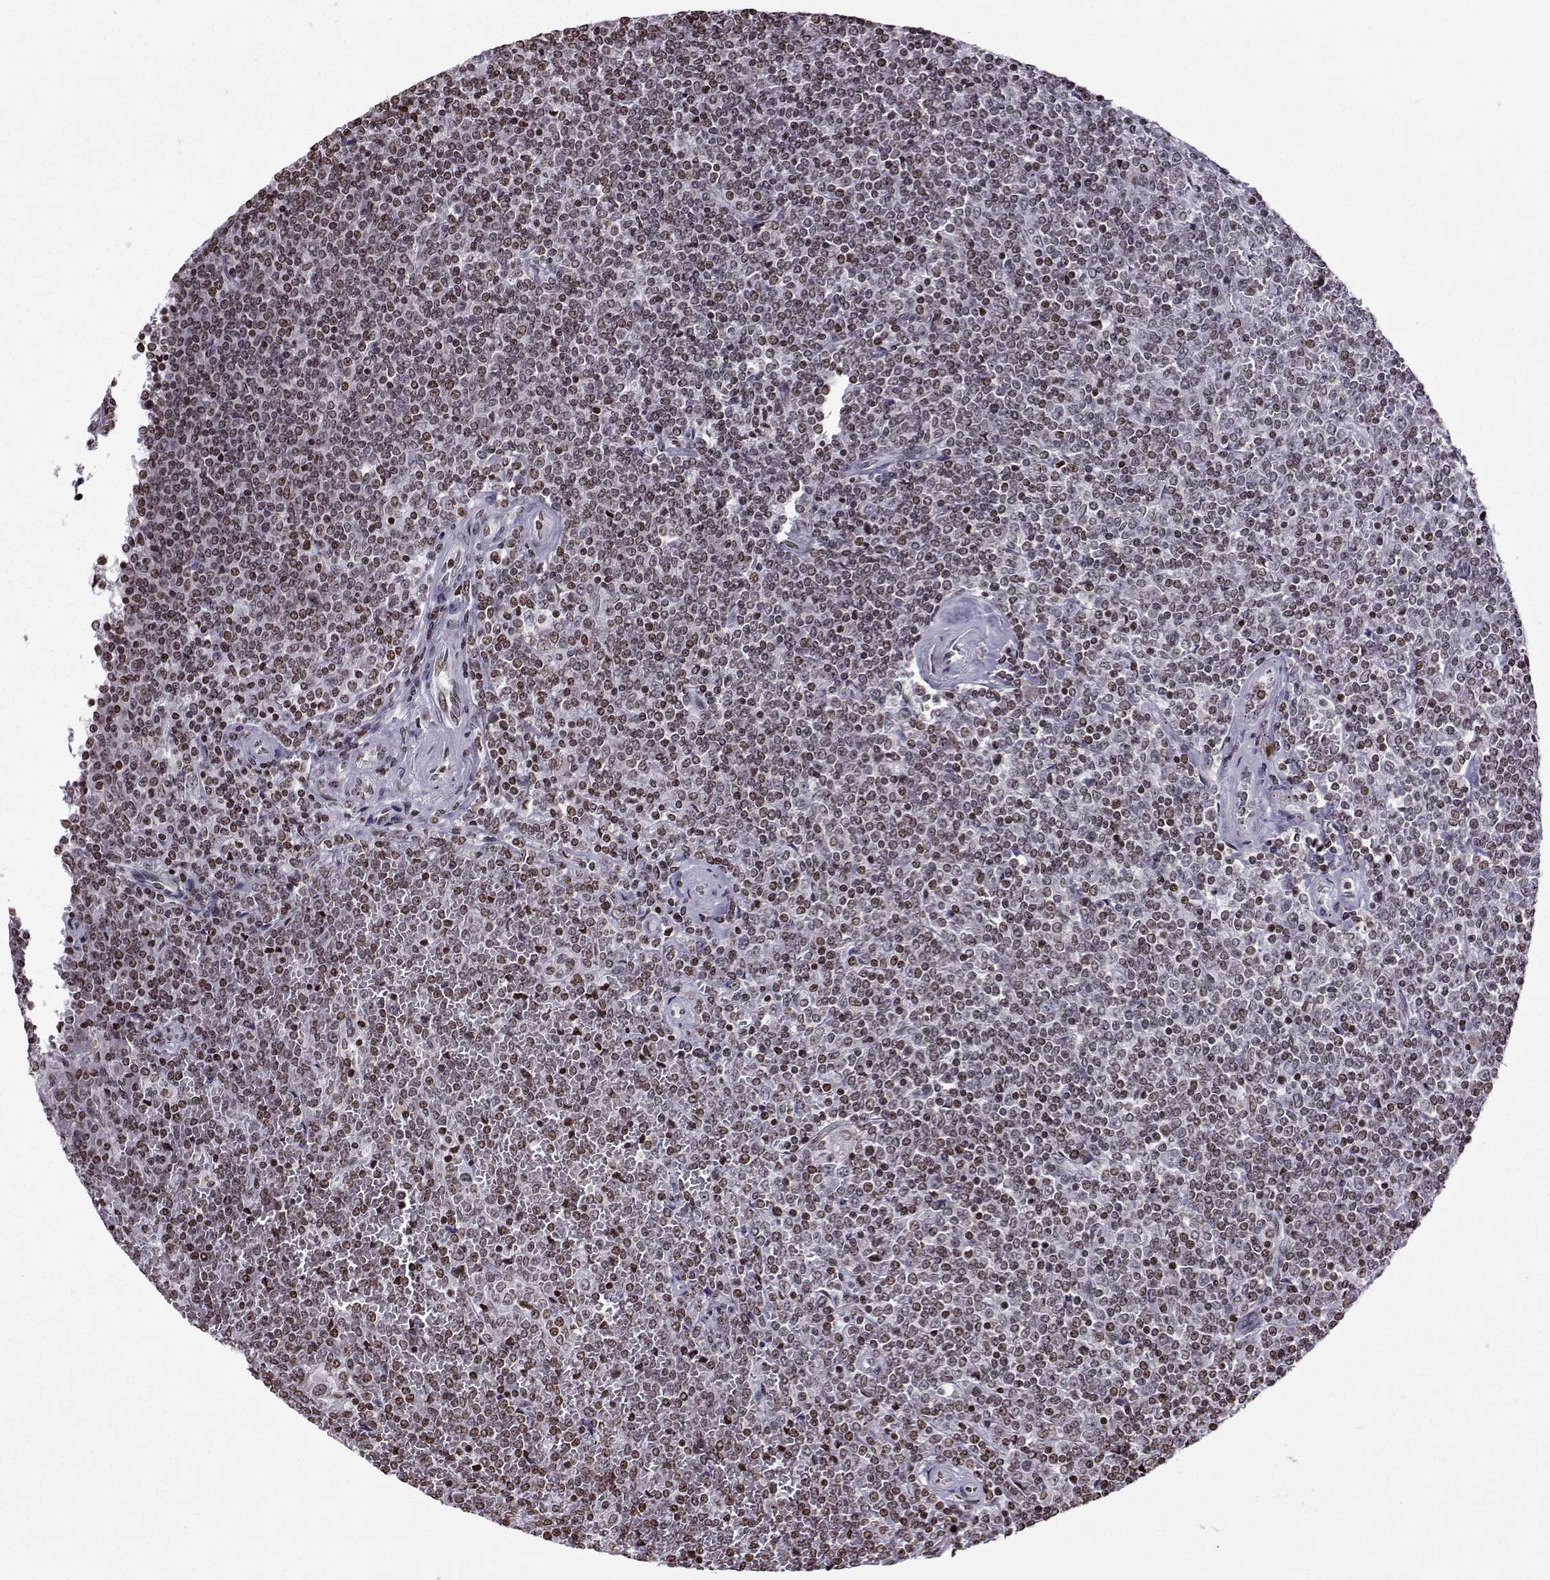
{"staining": {"intensity": "negative", "quantity": "none", "location": "none"}, "tissue": "lymphoma", "cell_type": "Tumor cells", "image_type": "cancer", "snomed": [{"axis": "morphology", "description": "Malignant lymphoma, non-Hodgkin's type, Low grade"}, {"axis": "topography", "description": "Spleen"}], "caption": "IHC of lymphoma shows no expression in tumor cells. (DAB IHC with hematoxylin counter stain).", "gene": "ZNF19", "patient": {"sex": "female", "age": 19}}